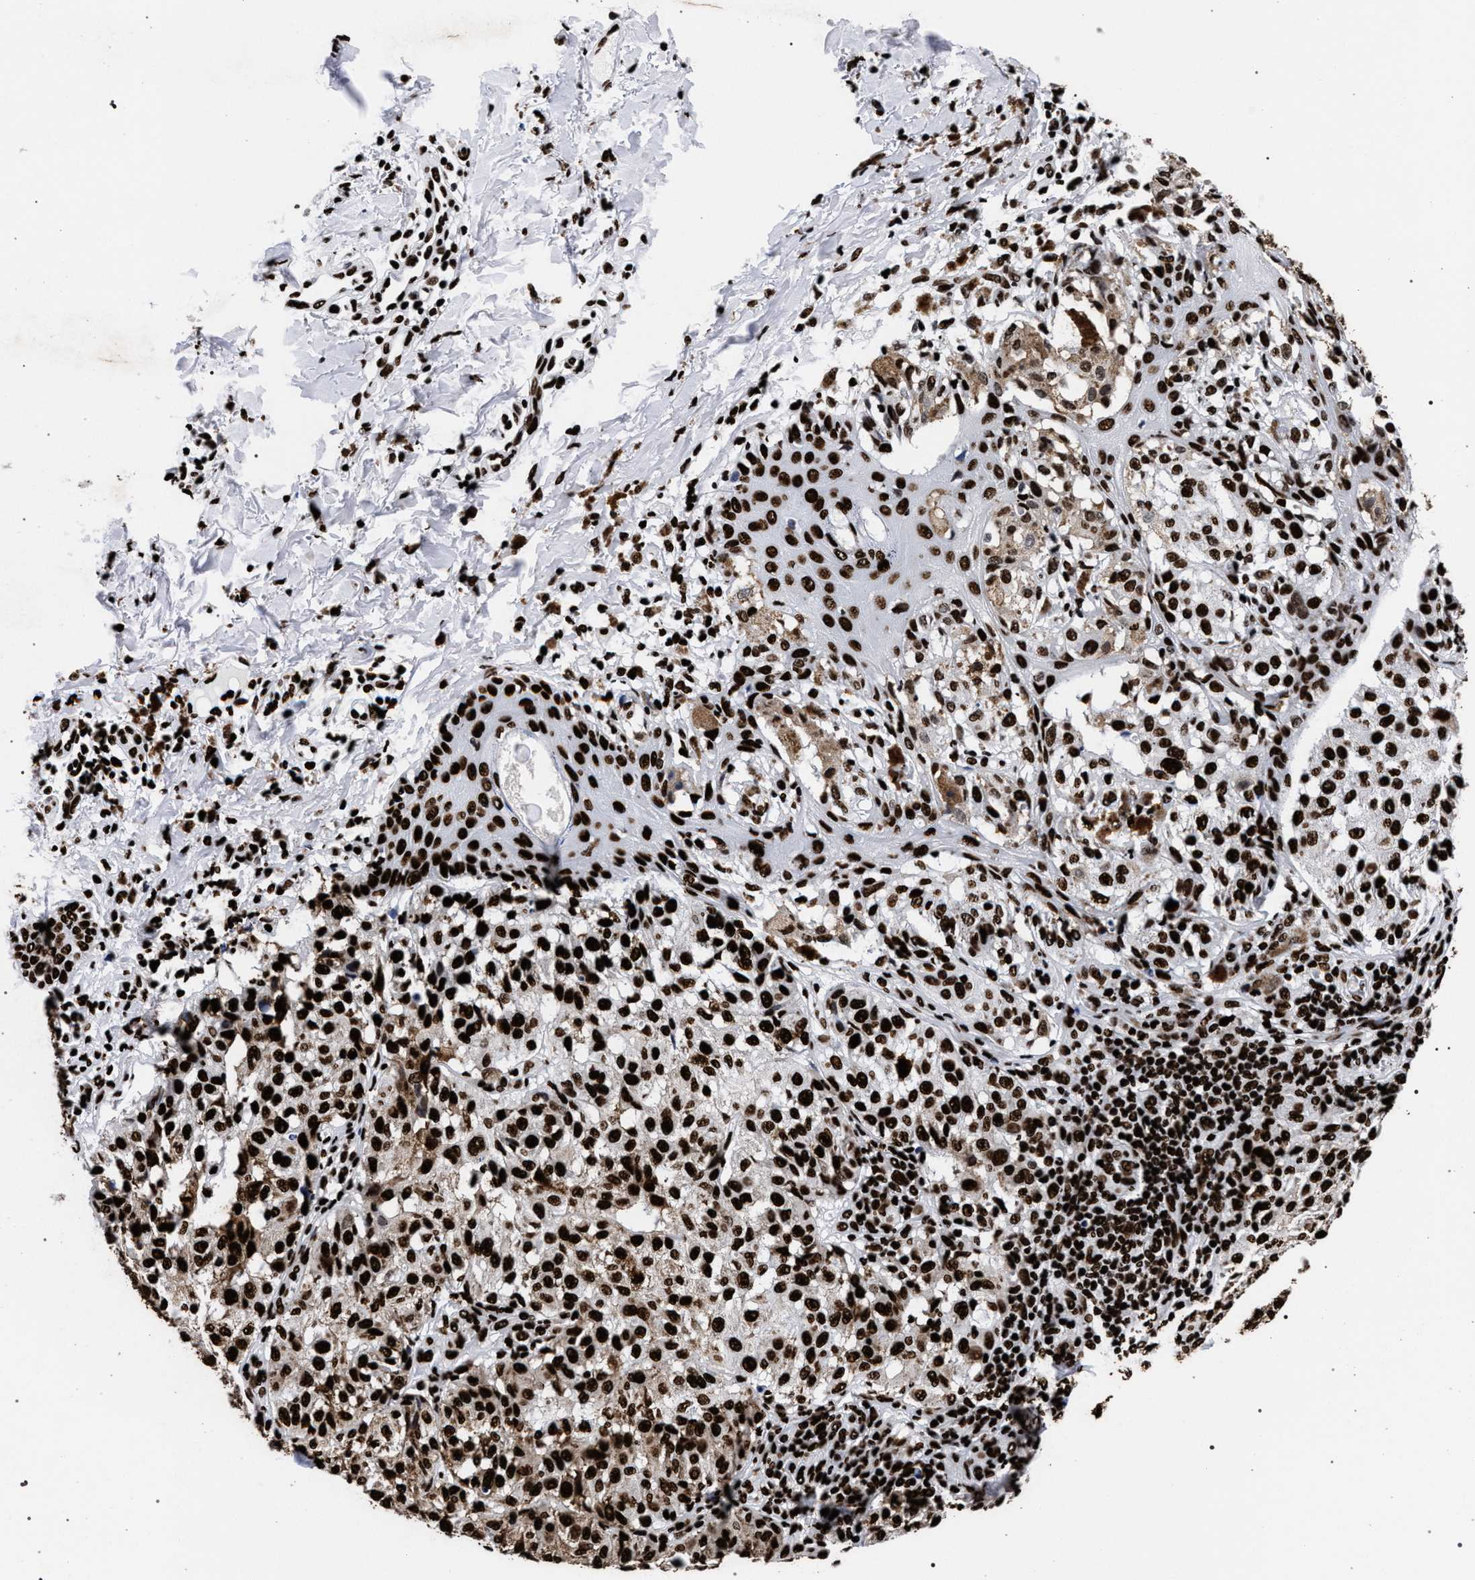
{"staining": {"intensity": "strong", "quantity": ">75%", "location": "nuclear"}, "tissue": "melanoma", "cell_type": "Tumor cells", "image_type": "cancer", "snomed": [{"axis": "morphology", "description": "Malignant melanoma, NOS"}, {"axis": "topography", "description": "Skin"}], "caption": "Immunohistochemical staining of malignant melanoma displays high levels of strong nuclear staining in about >75% of tumor cells.", "gene": "HNRNPA1", "patient": {"sex": "female", "age": 46}}